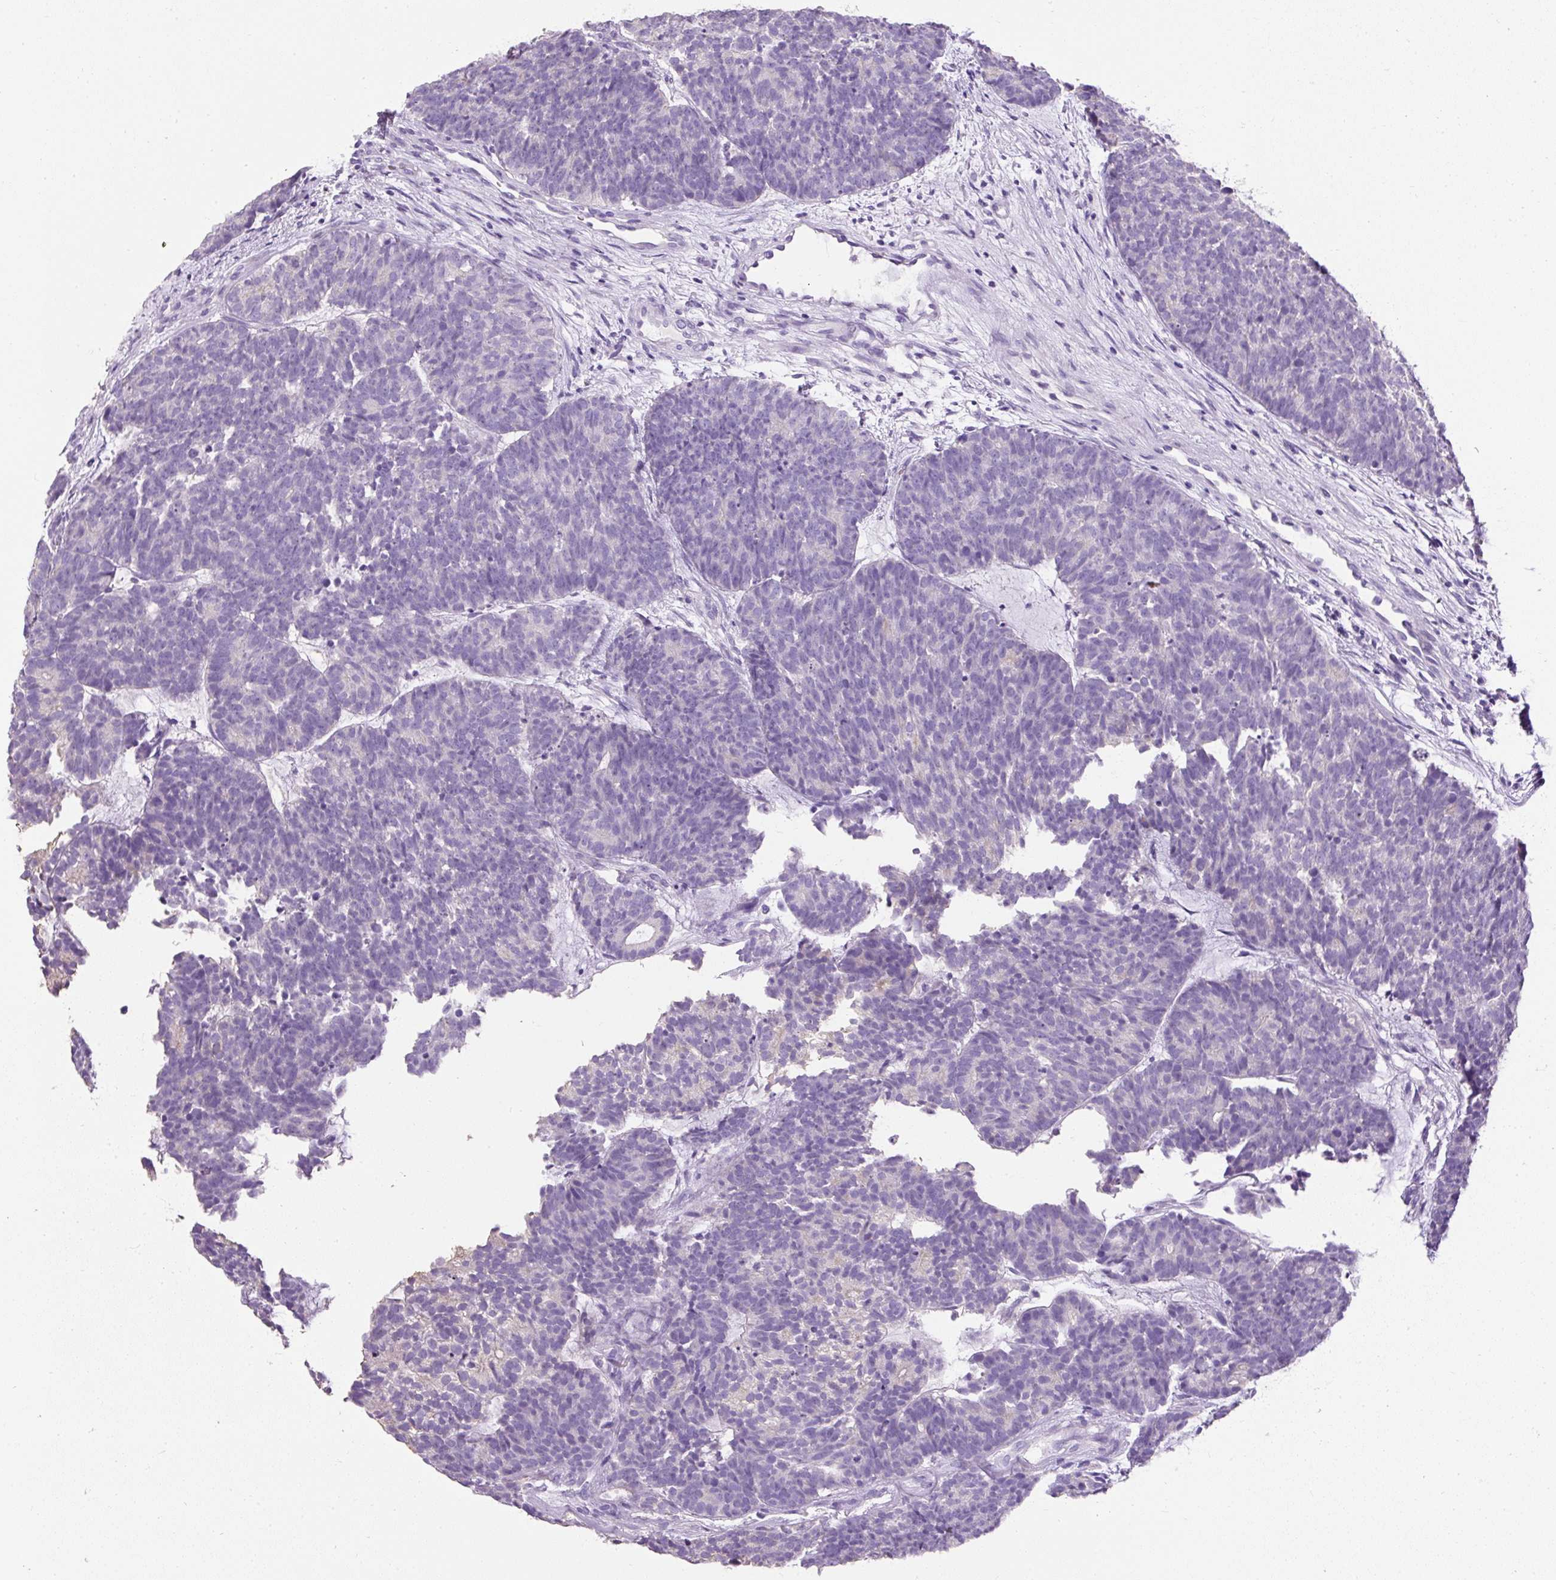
{"staining": {"intensity": "negative", "quantity": "none", "location": "none"}, "tissue": "head and neck cancer", "cell_type": "Tumor cells", "image_type": "cancer", "snomed": [{"axis": "morphology", "description": "Adenocarcinoma, NOS"}, {"axis": "topography", "description": "Head-Neck"}], "caption": "Immunohistochemistry (IHC) micrograph of neoplastic tissue: adenocarcinoma (head and neck) stained with DAB (3,3'-diaminobenzidine) demonstrates no significant protein expression in tumor cells.", "gene": "C2CD4C", "patient": {"sex": "female", "age": 81}}